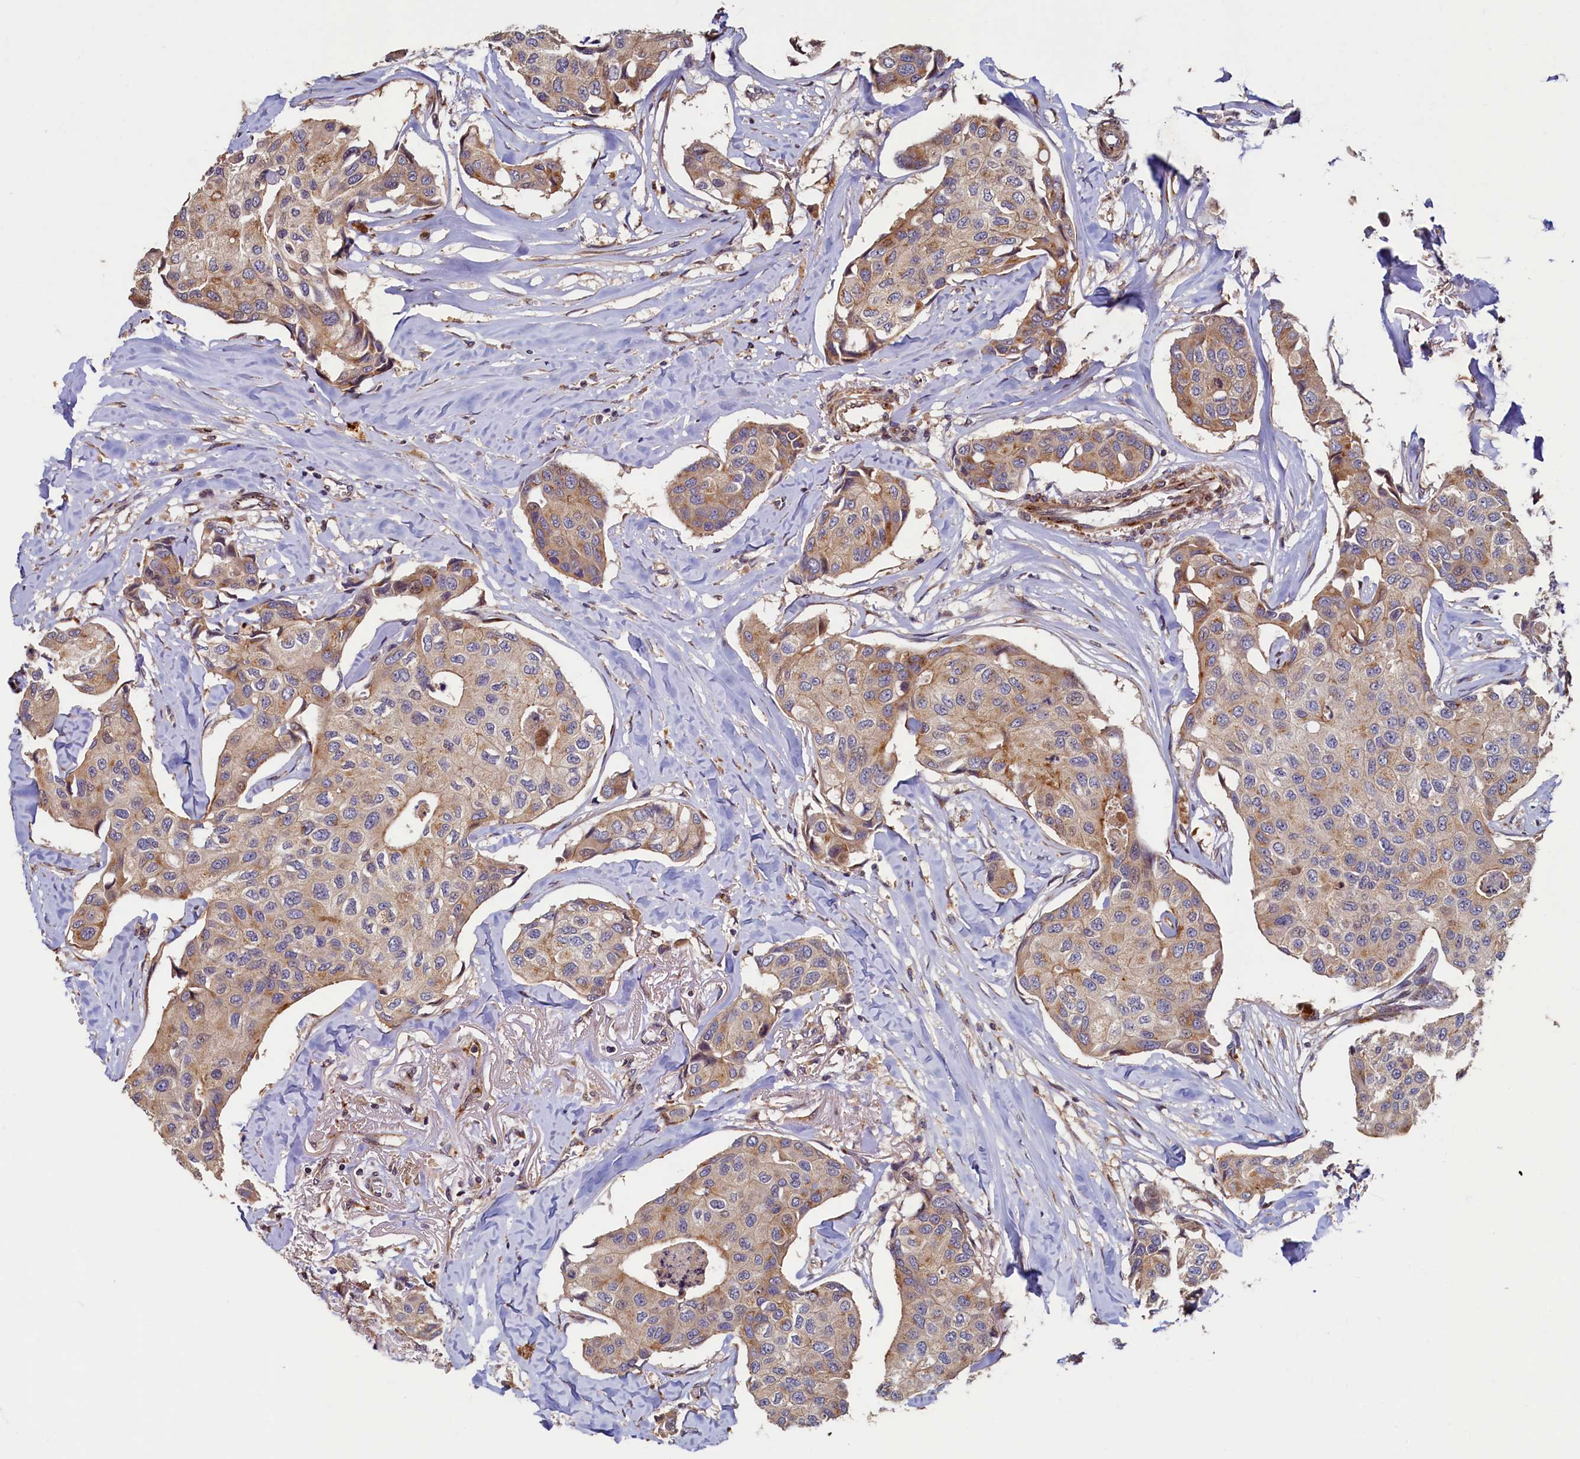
{"staining": {"intensity": "weak", "quantity": ">75%", "location": "cytoplasmic/membranous"}, "tissue": "breast cancer", "cell_type": "Tumor cells", "image_type": "cancer", "snomed": [{"axis": "morphology", "description": "Duct carcinoma"}, {"axis": "topography", "description": "Breast"}], "caption": "Protein staining of breast cancer (intraductal carcinoma) tissue reveals weak cytoplasmic/membranous staining in approximately >75% of tumor cells.", "gene": "TMEM181", "patient": {"sex": "female", "age": 80}}